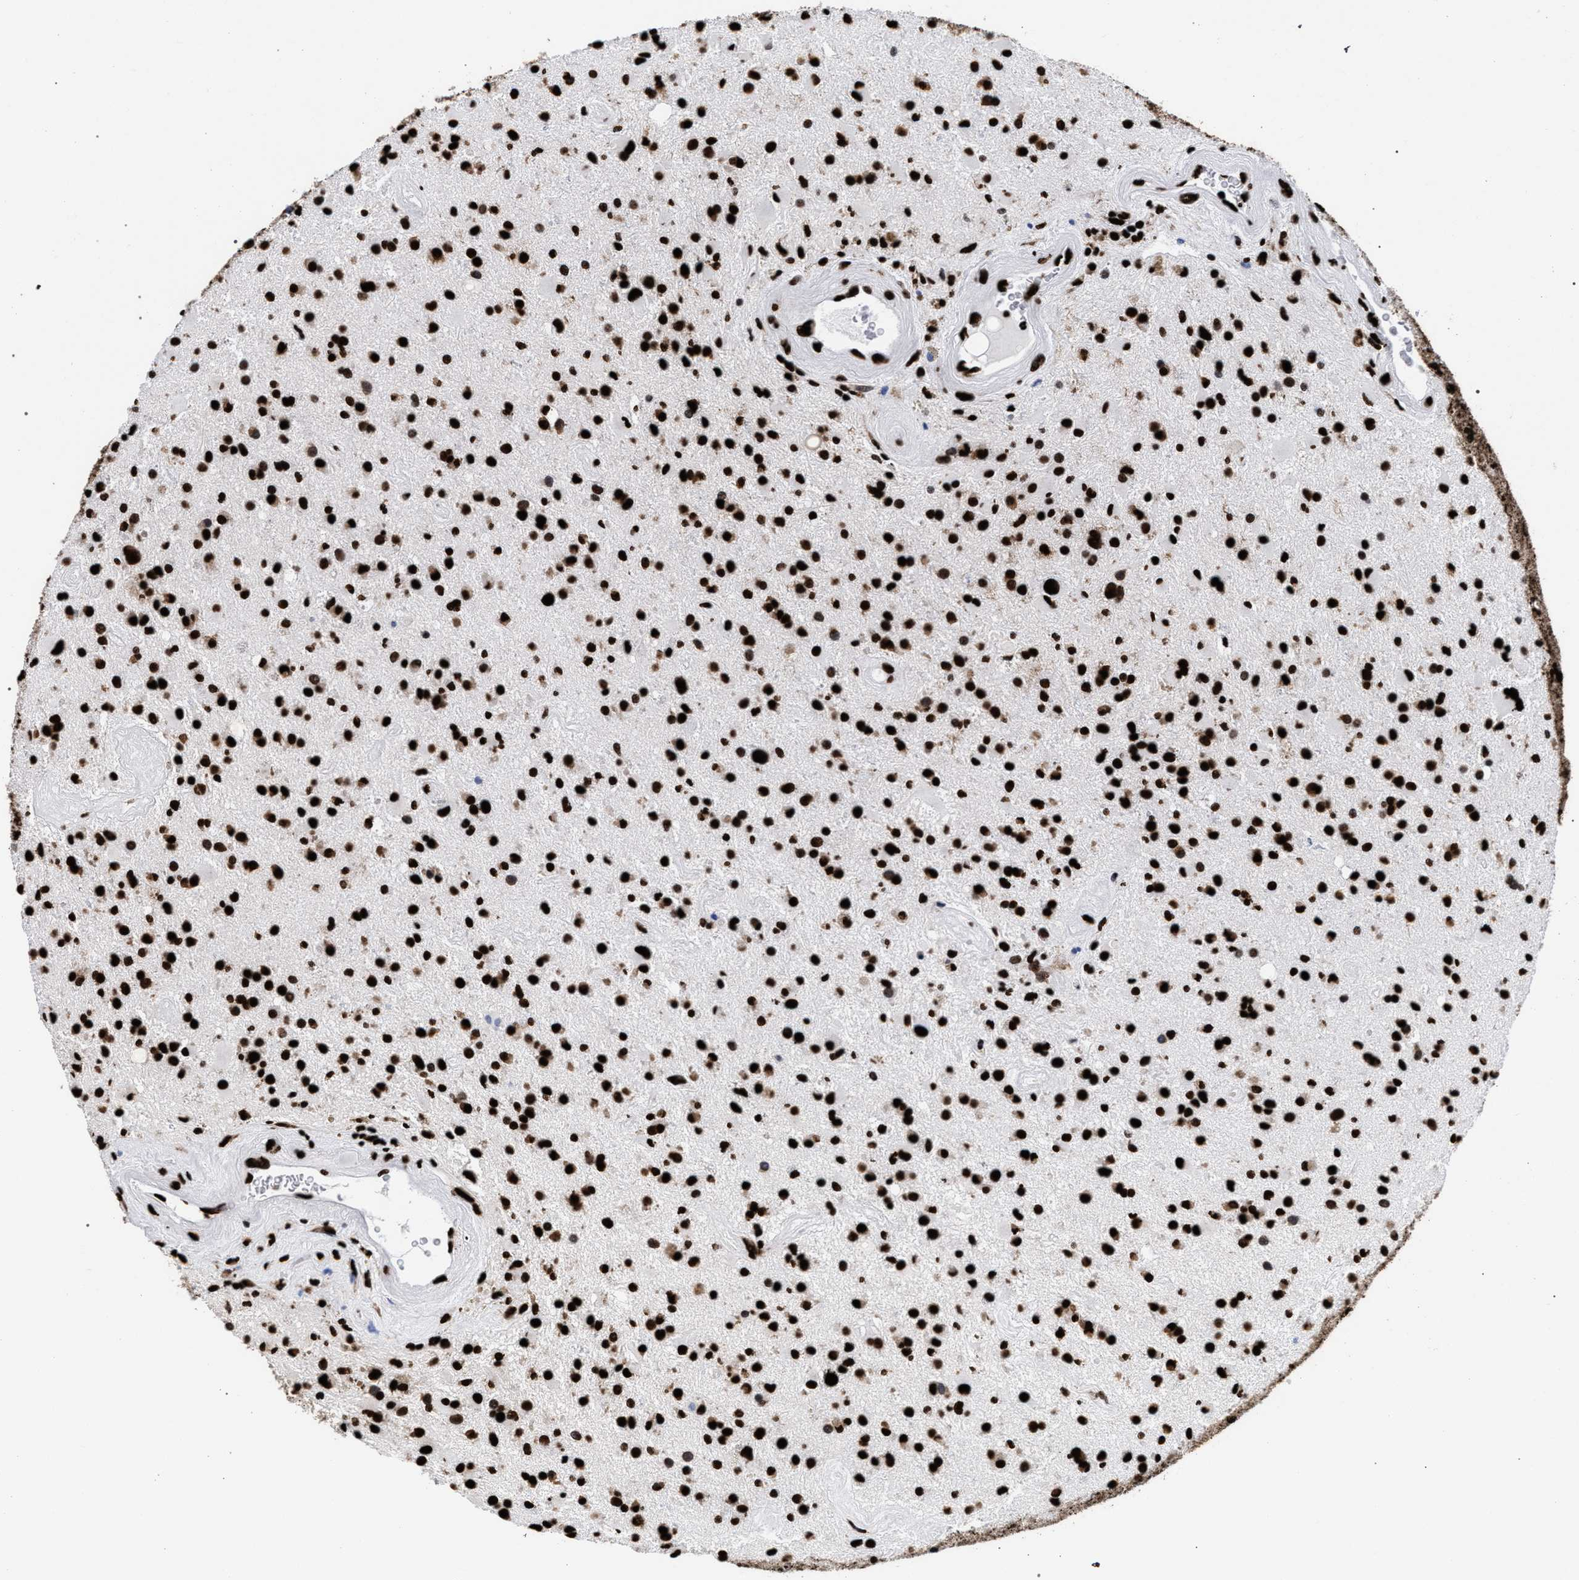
{"staining": {"intensity": "strong", "quantity": ">75%", "location": "nuclear"}, "tissue": "glioma", "cell_type": "Tumor cells", "image_type": "cancer", "snomed": [{"axis": "morphology", "description": "Glioma, malignant, Low grade"}, {"axis": "topography", "description": "Brain"}], "caption": "Protein analysis of malignant glioma (low-grade) tissue exhibits strong nuclear staining in about >75% of tumor cells.", "gene": "HNRNPA1", "patient": {"sex": "male", "age": 58}}